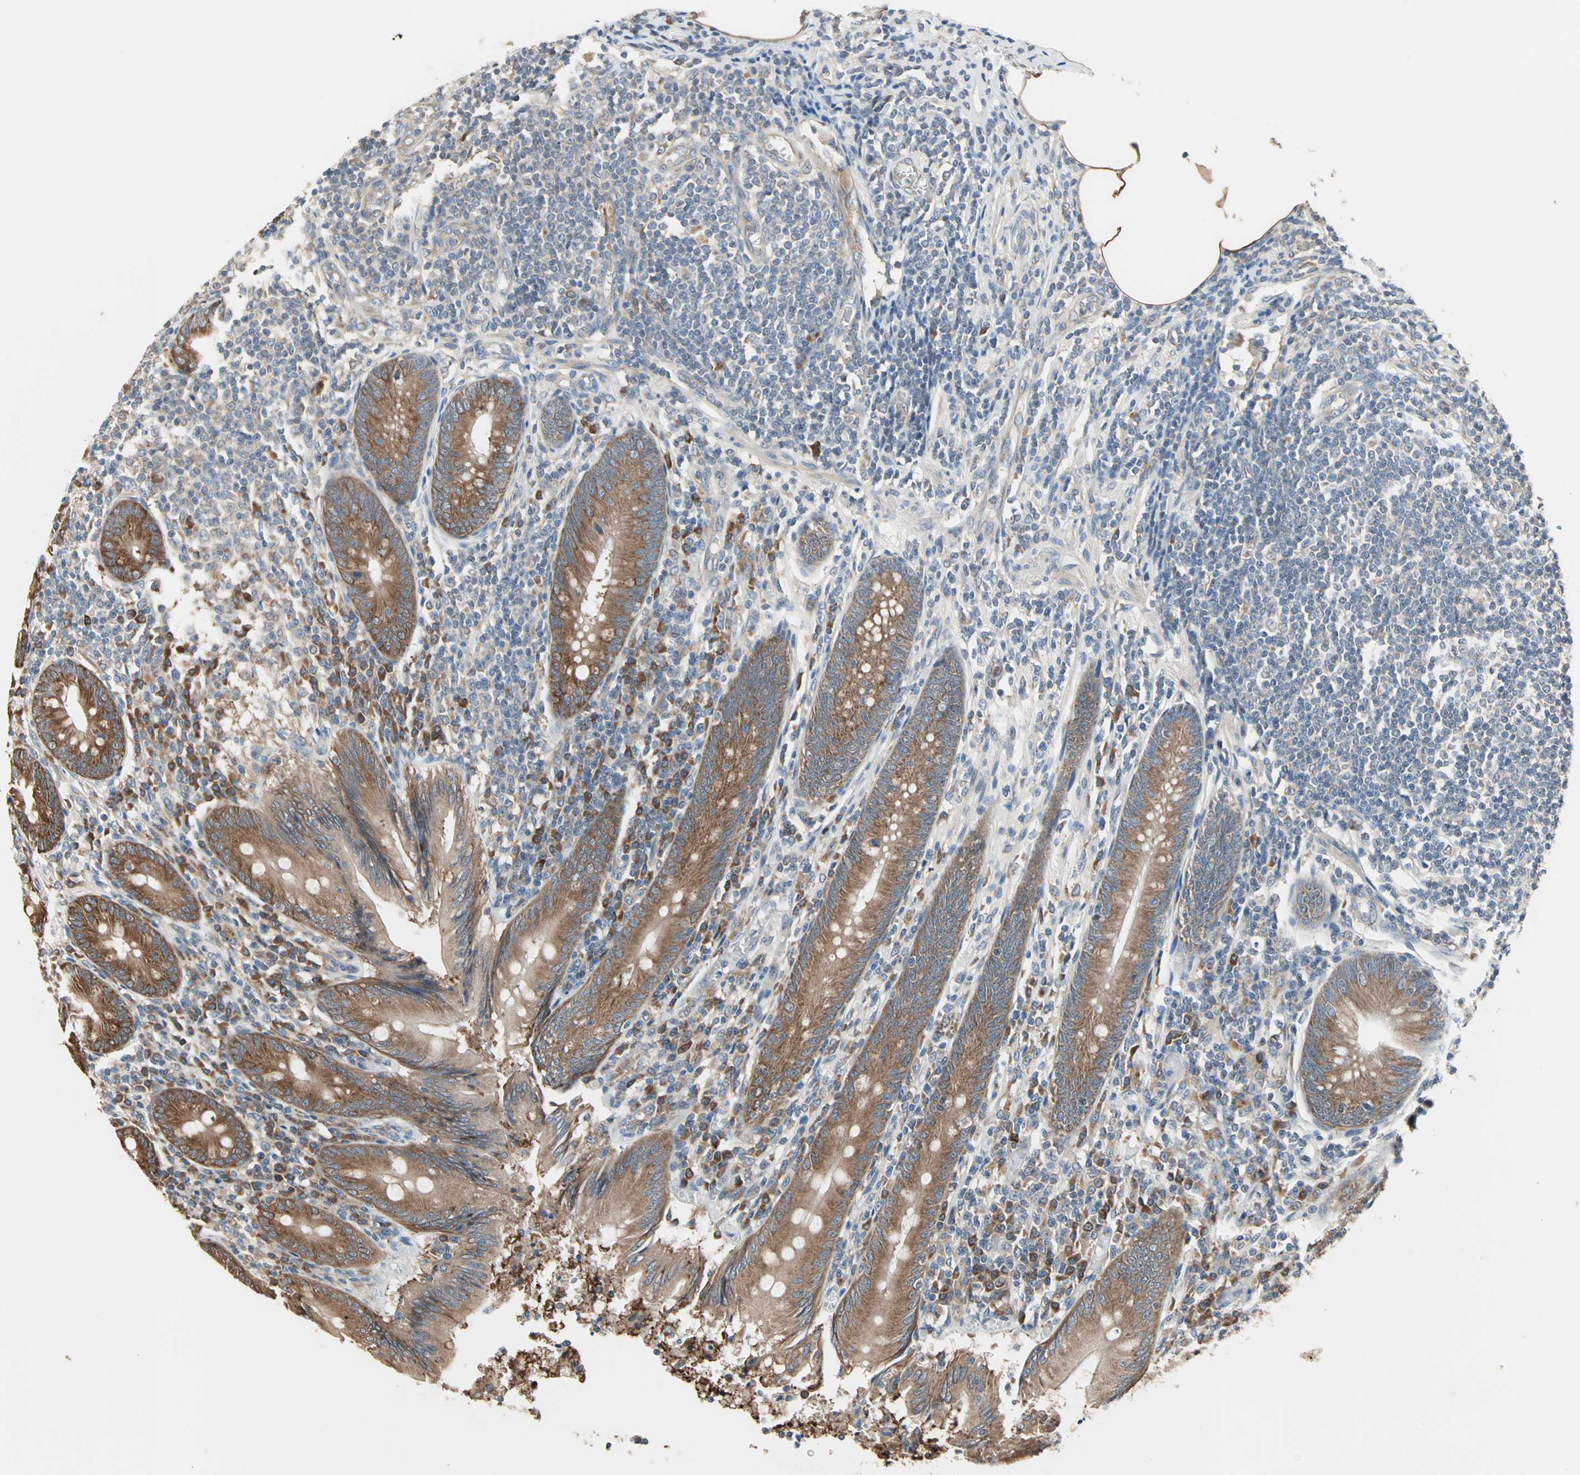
{"staining": {"intensity": "moderate", "quantity": ">75%", "location": "cytoplasmic/membranous"}, "tissue": "appendix", "cell_type": "Glandular cells", "image_type": "normal", "snomed": [{"axis": "morphology", "description": "Normal tissue, NOS"}, {"axis": "morphology", "description": "Inflammation, NOS"}, {"axis": "topography", "description": "Appendix"}], "caption": "A high-resolution image shows immunohistochemistry staining of benign appendix, which reveals moderate cytoplasmic/membranous expression in approximately >75% of glandular cells.", "gene": "SAR1A", "patient": {"sex": "male", "age": 46}}